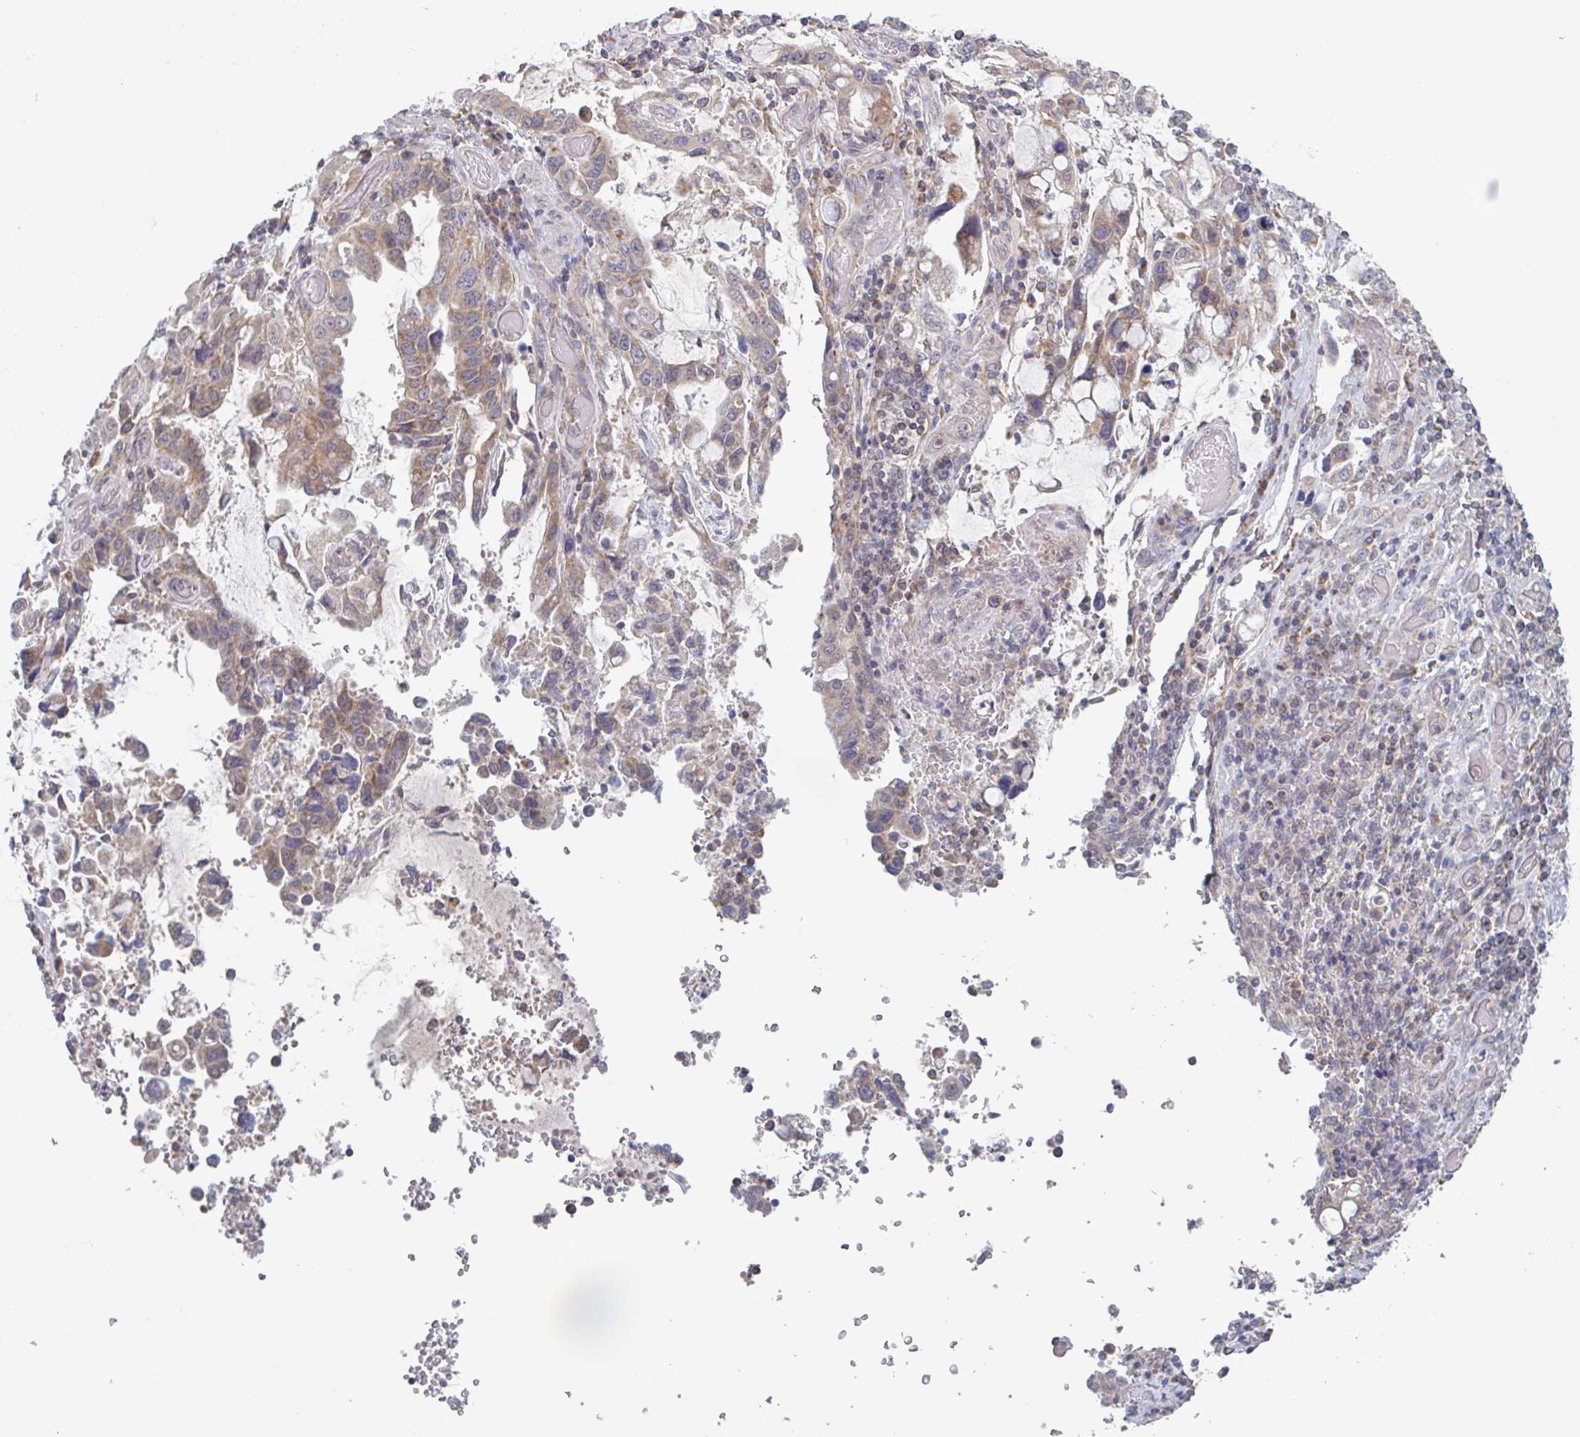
{"staining": {"intensity": "moderate", "quantity": ">75%", "location": "cytoplasmic/membranous"}, "tissue": "stomach cancer", "cell_type": "Tumor cells", "image_type": "cancer", "snomed": [{"axis": "morphology", "description": "Adenocarcinoma, NOS"}, {"axis": "topography", "description": "Stomach, upper"}, {"axis": "topography", "description": "Stomach"}], "caption": "IHC micrograph of neoplastic tissue: stomach cancer (adenocarcinoma) stained using IHC displays medium levels of moderate protein expression localized specifically in the cytoplasmic/membranous of tumor cells, appearing as a cytoplasmic/membranous brown color.", "gene": "SURF1", "patient": {"sex": "male", "age": 62}}